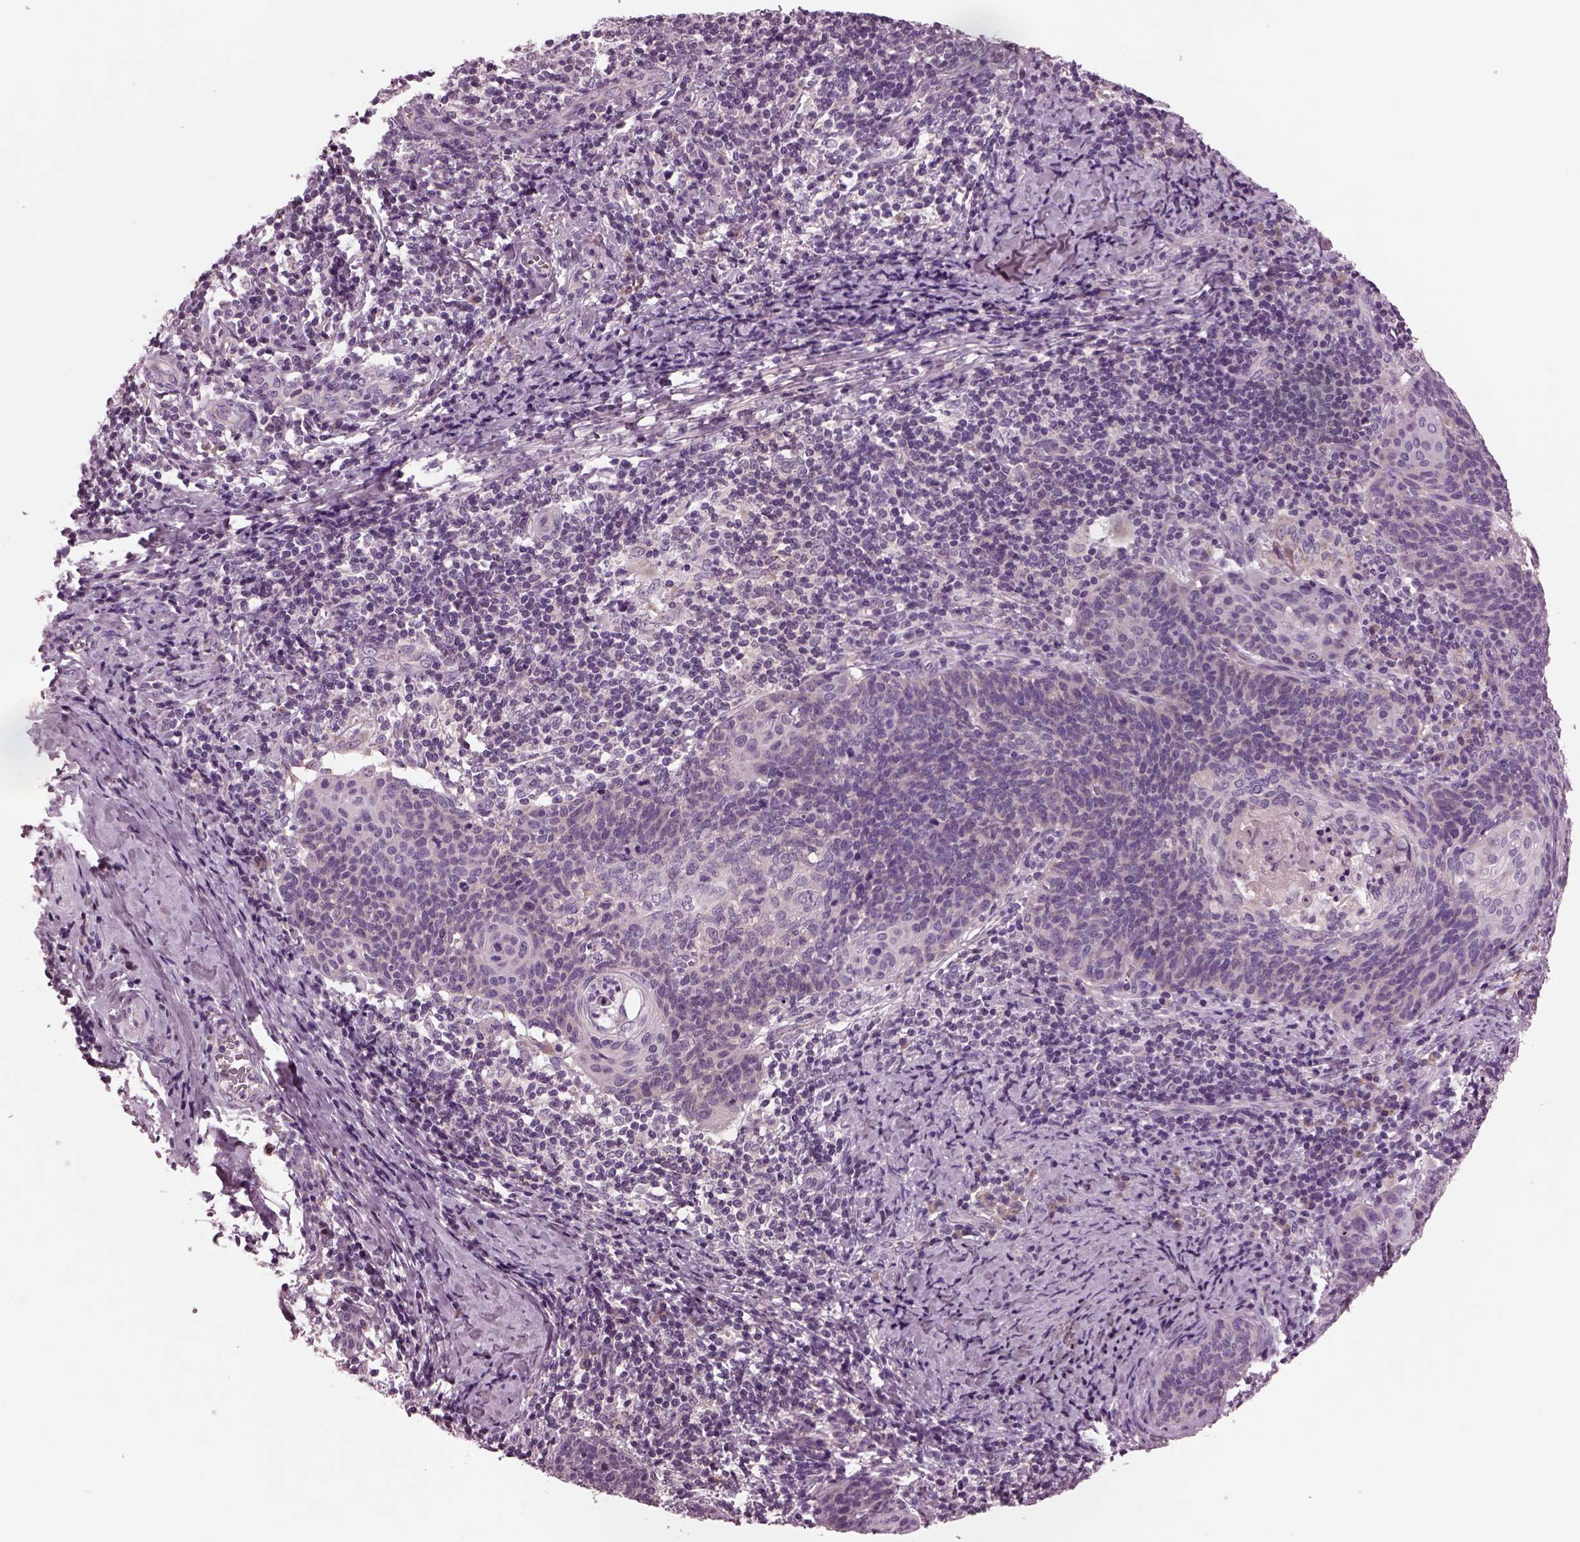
{"staining": {"intensity": "weak", "quantity": "<25%", "location": "cytoplasmic/membranous"}, "tissue": "cervical cancer", "cell_type": "Tumor cells", "image_type": "cancer", "snomed": [{"axis": "morphology", "description": "Normal tissue, NOS"}, {"axis": "morphology", "description": "Squamous cell carcinoma, NOS"}, {"axis": "topography", "description": "Cervix"}], "caption": "This image is of cervical cancer stained with immunohistochemistry to label a protein in brown with the nuclei are counter-stained blue. There is no expression in tumor cells.", "gene": "AP4M1", "patient": {"sex": "female", "age": 39}}